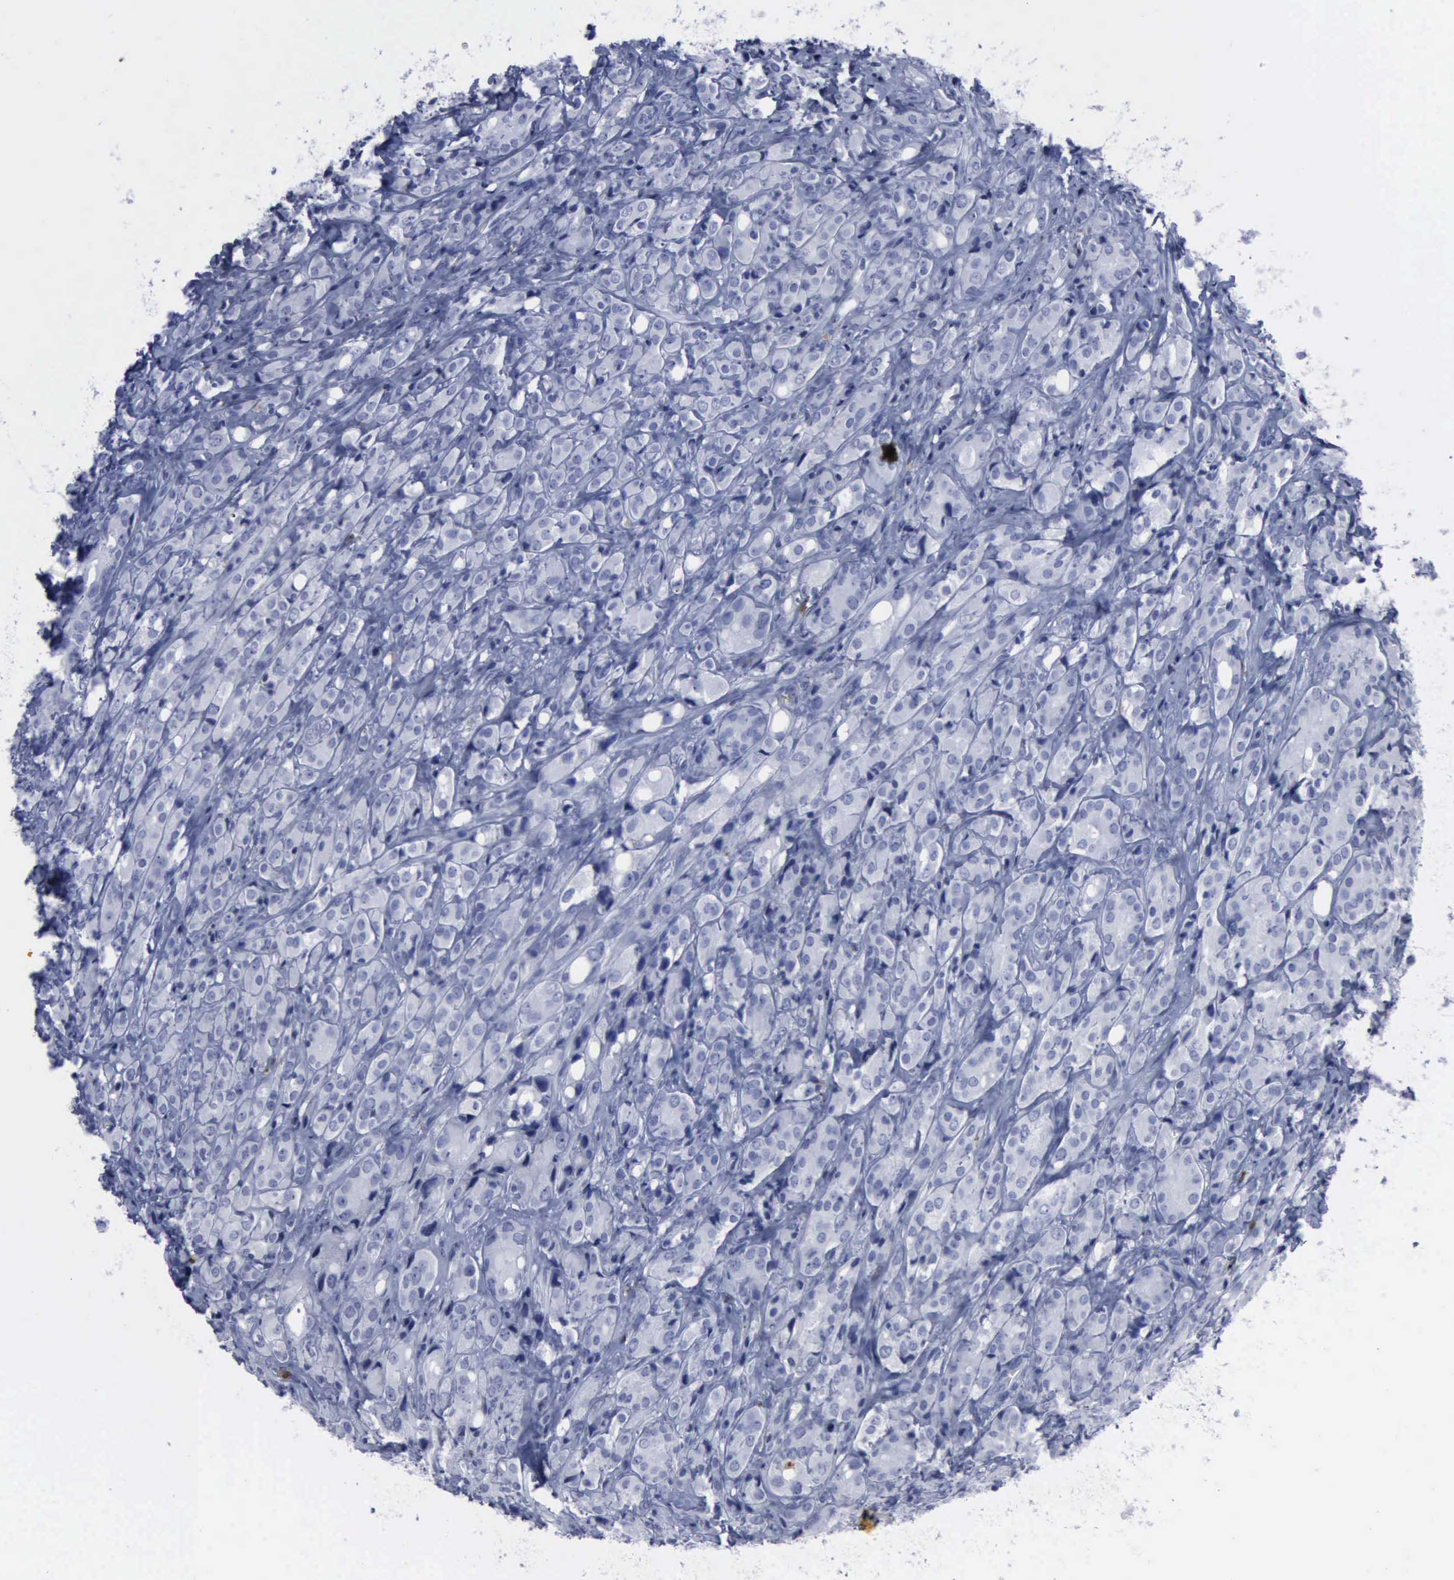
{"staining": {"intensity": "negative", "quantity": "none", "location": "none"}, "tissue": "prostate cancer", "cell_type": "Tumor cells", "image_type": "cancer", "snomed": [{"axis": "morphology", "description": "Adenocarcinoma, High grade"}, {"axis": "topography", "description": "Prostate"}], "caption": "Immunohistochemistry histopathology image of prostate cancer stained for a protein (brown), which exhibits no expression in tumor cells.", "gene": "CSTA", "patient": {"sex": "male", "age": 68}}